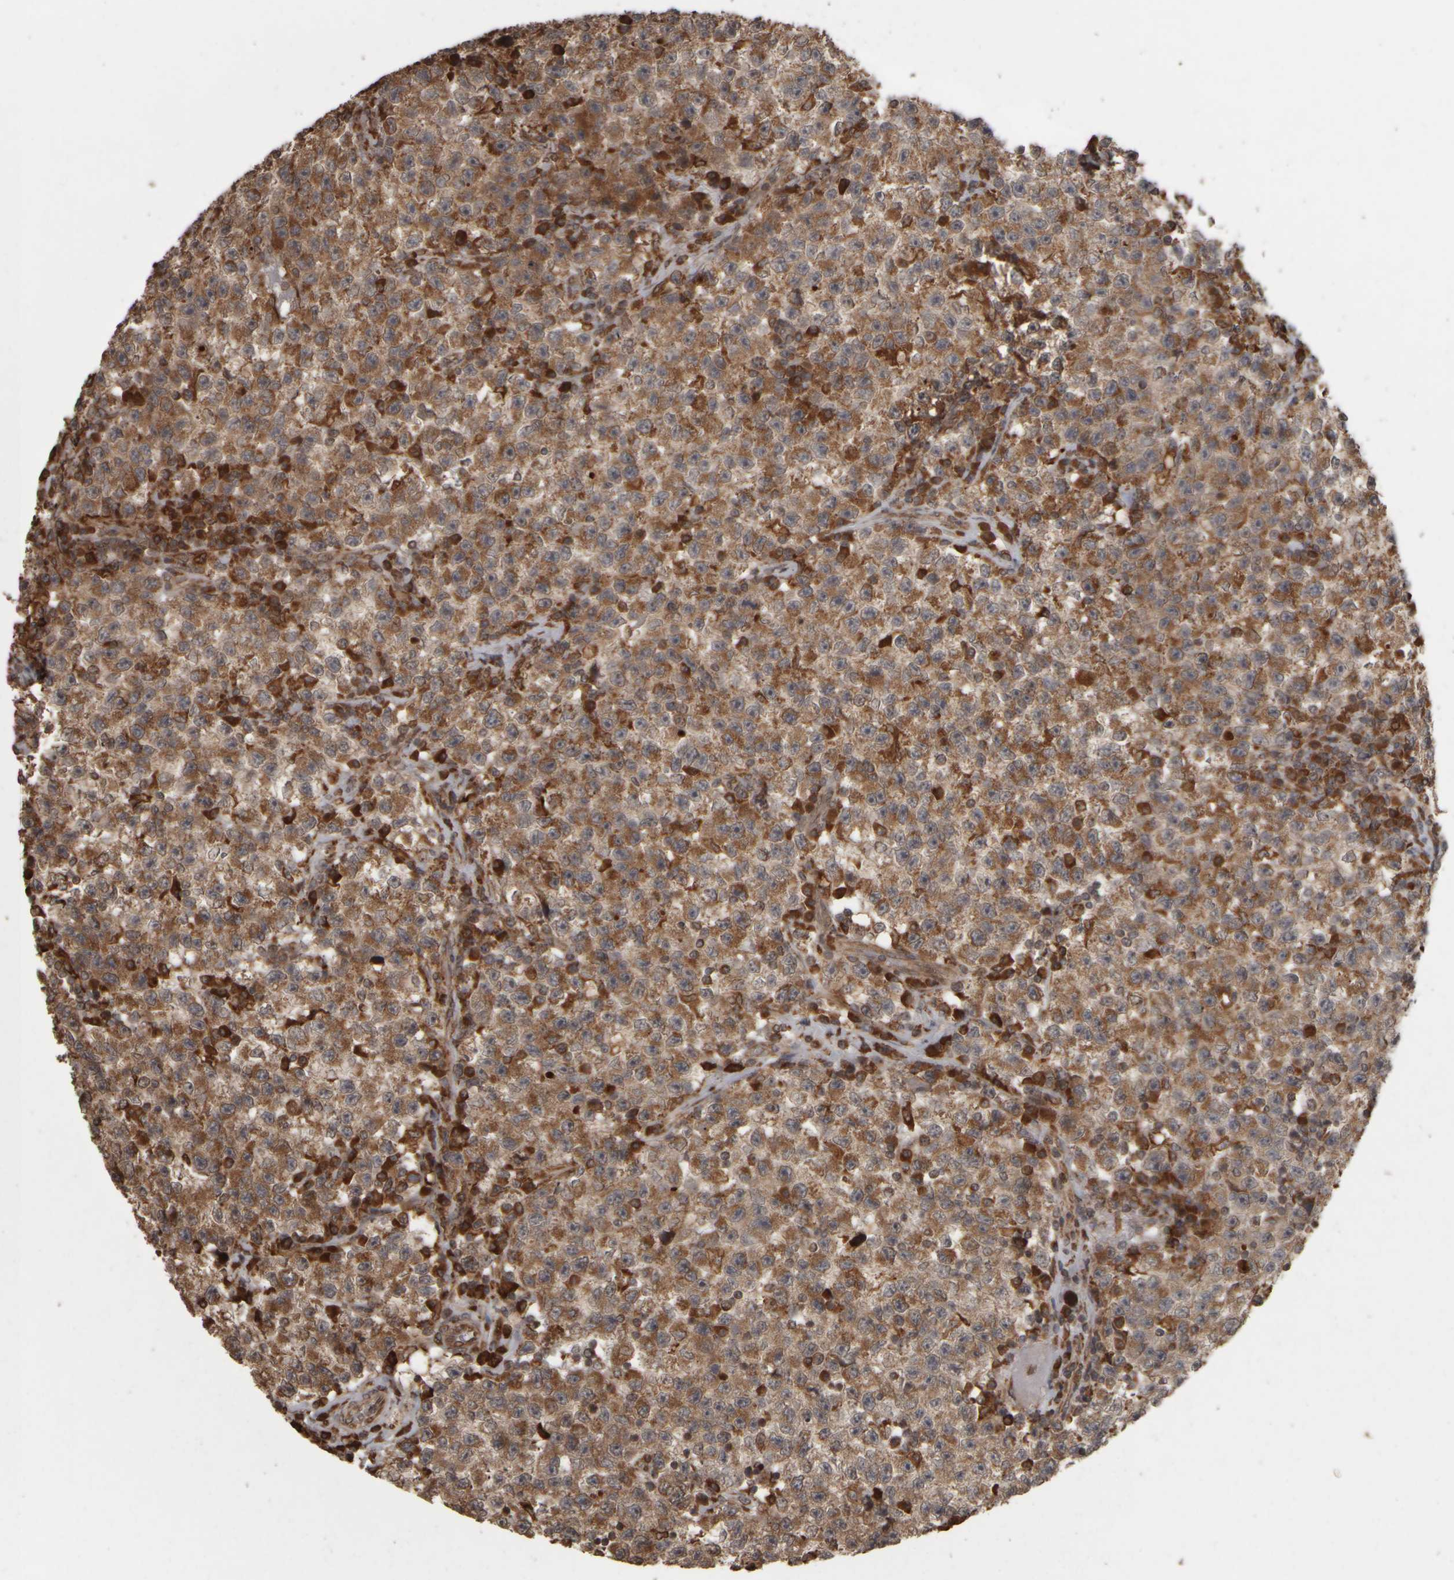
{"staining": {"intensity": "moderate", "quantity": ">75%", "location": "cytoplasmic/membranous"}, "tissue": "testis cancer", "cell_type": "Tumor cells", "image_type": "cancer", "snomed": [{"axis": "morphology", "description": "Seminoma, NOS"}, {"axis": "topography", "description": "Testis"}], "caption": "A brown stain shows moderate cytoplasmic/membranous expression of a protein in seminoma (testis) tumor cells.", "gene": "AGBL3", "patient": {"sex": "male", "age": 22}}